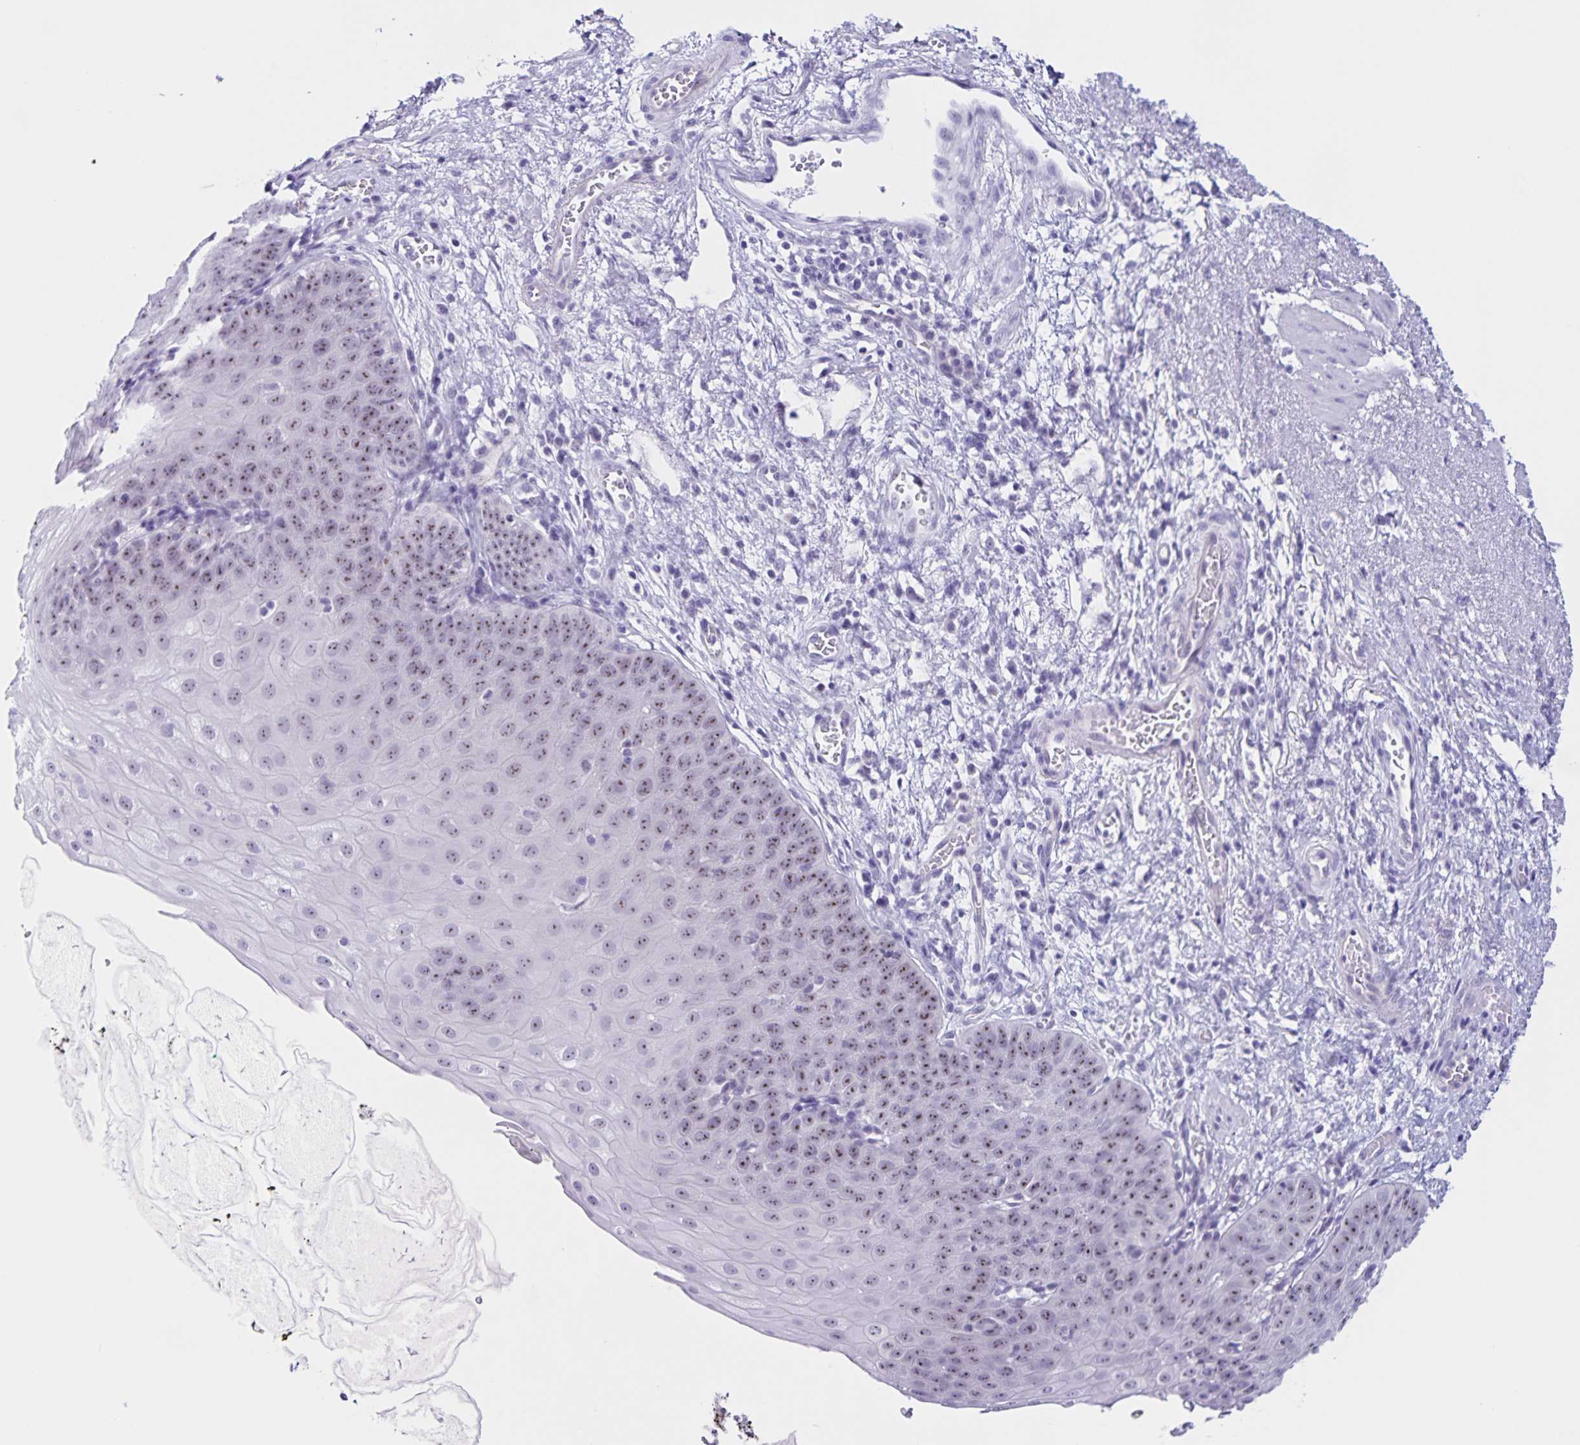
{"staining": {"intensity": "moderate", "quantity": "25%-75%", "location": "nuclear"}, "tissue": "esophagus", "cell_type": "Squamous epithelial cells", "image_type": "normal", "snomed": [{"axis": "morphology", "description": "Normal tissue, NOS"}, {"axis": "topography", "description": "Esophagus"}], "caption": "Protein staining of benign esophagus displays moderate nuclear staining in approximately 25%-75% of squamous epithelial cells. (IHC, brightfield microscopy, high magnification).", "gene": "FAM170A", "patient": {"sex": "male", "age": 71}}